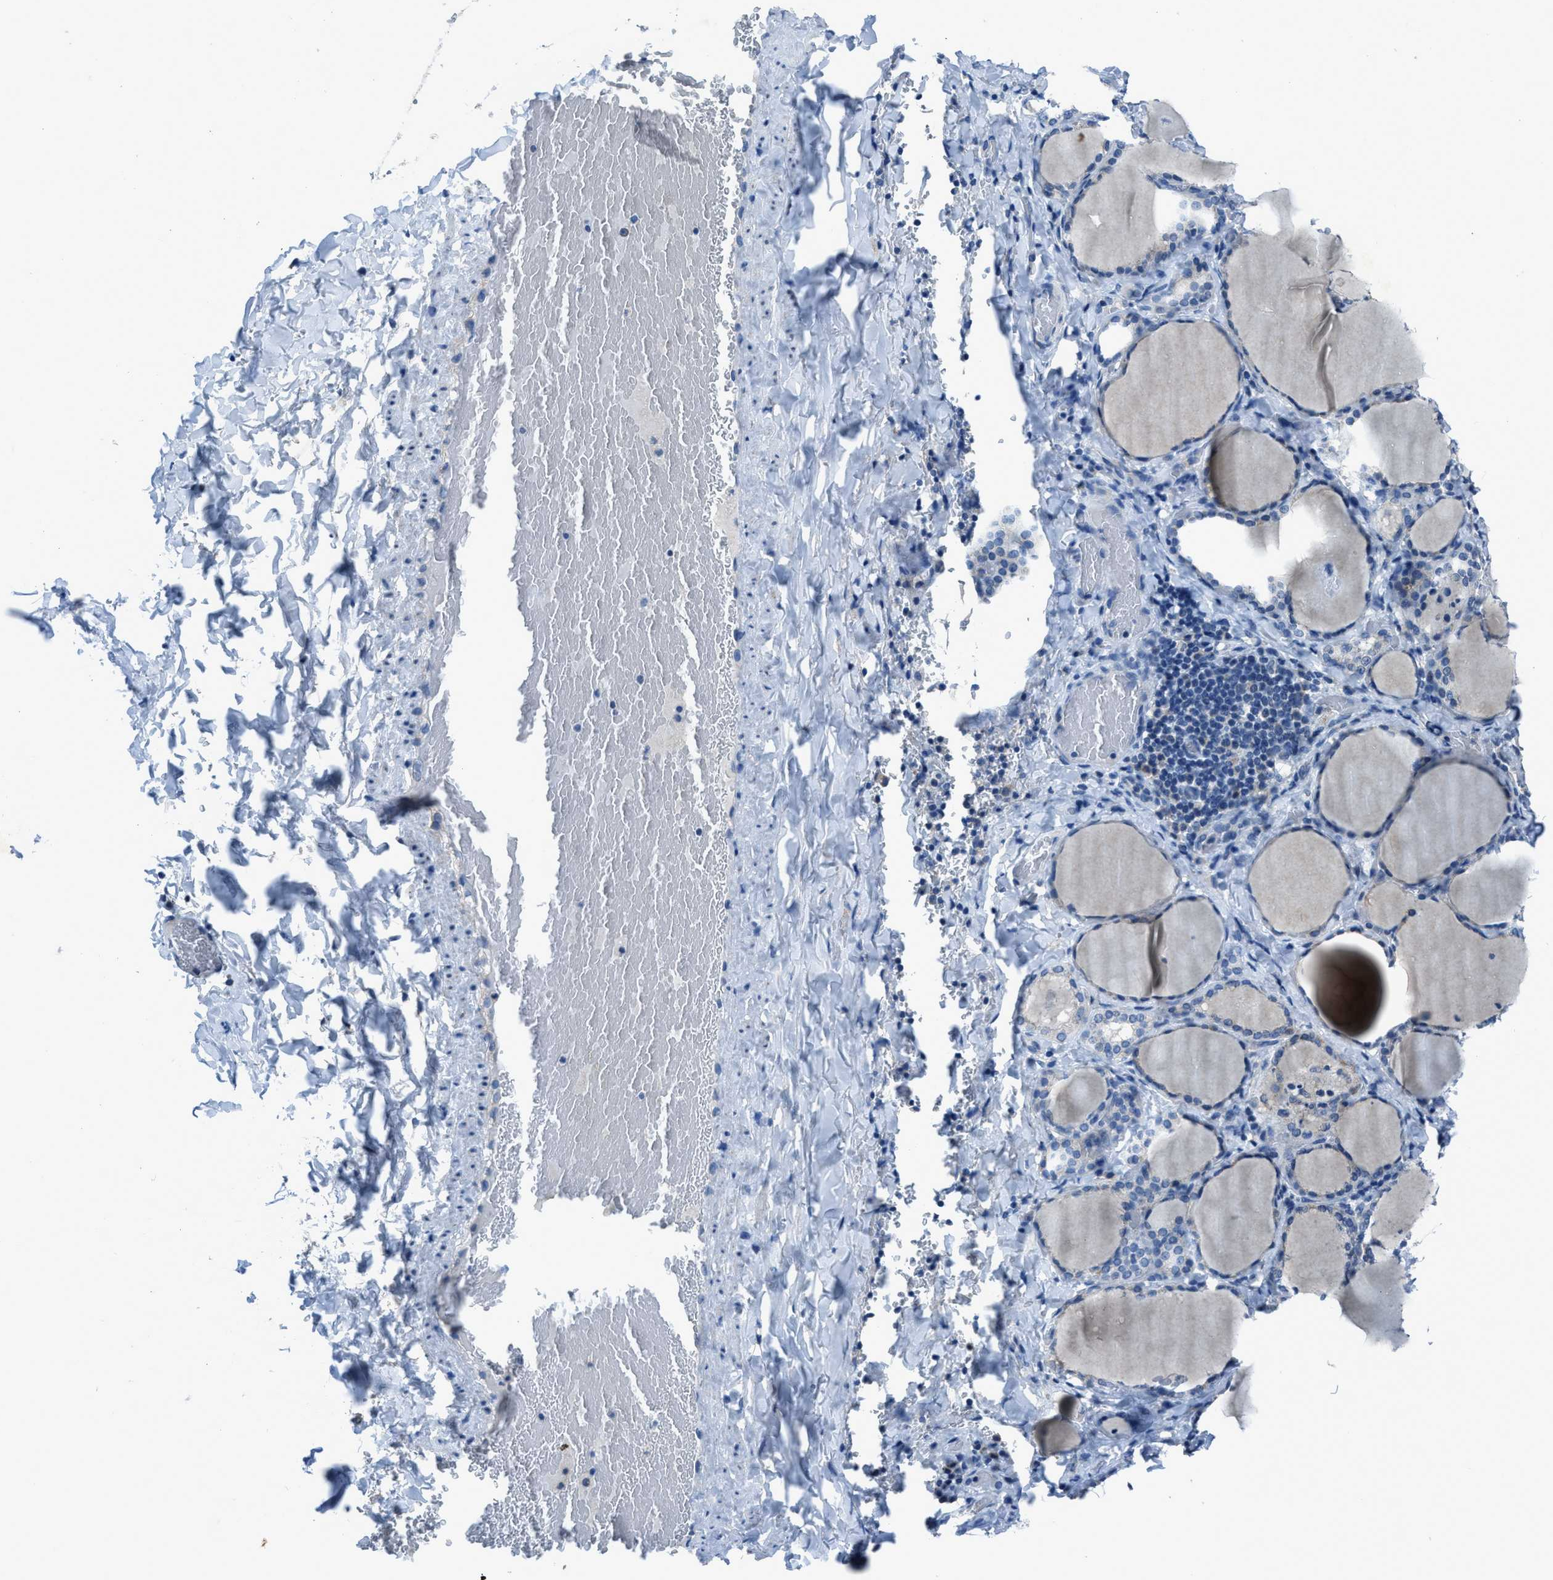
{"staining": {"intensity": "weak", "quantity": "25%-75%", "location": "cytoplasmic/membranous"}, "tissue": "thyroid gland", "cell_type": "Glandular cells", "image_type": "normal", "snomed": [{"axis": "morphology", "description": "Normal tissue, NOS"}, {"axis": "morphology", "description": "Papillary adenocarcinoma, NOS"}, {"axis": "topography", "description": "Thyroid gland"}], "caption": "A brown stain shows weak cytoplasmic/membranous positivity of a protein in glandular cells of normal human thyroid gland. The staining was performed using DAB (3,3'-diaminobenzidine), with brown indicating positive protein expression. Nuclei are stained blue with hematoxylin.", "gene": "ADAM2", "patient": {"sex": "female", "age": 30}}